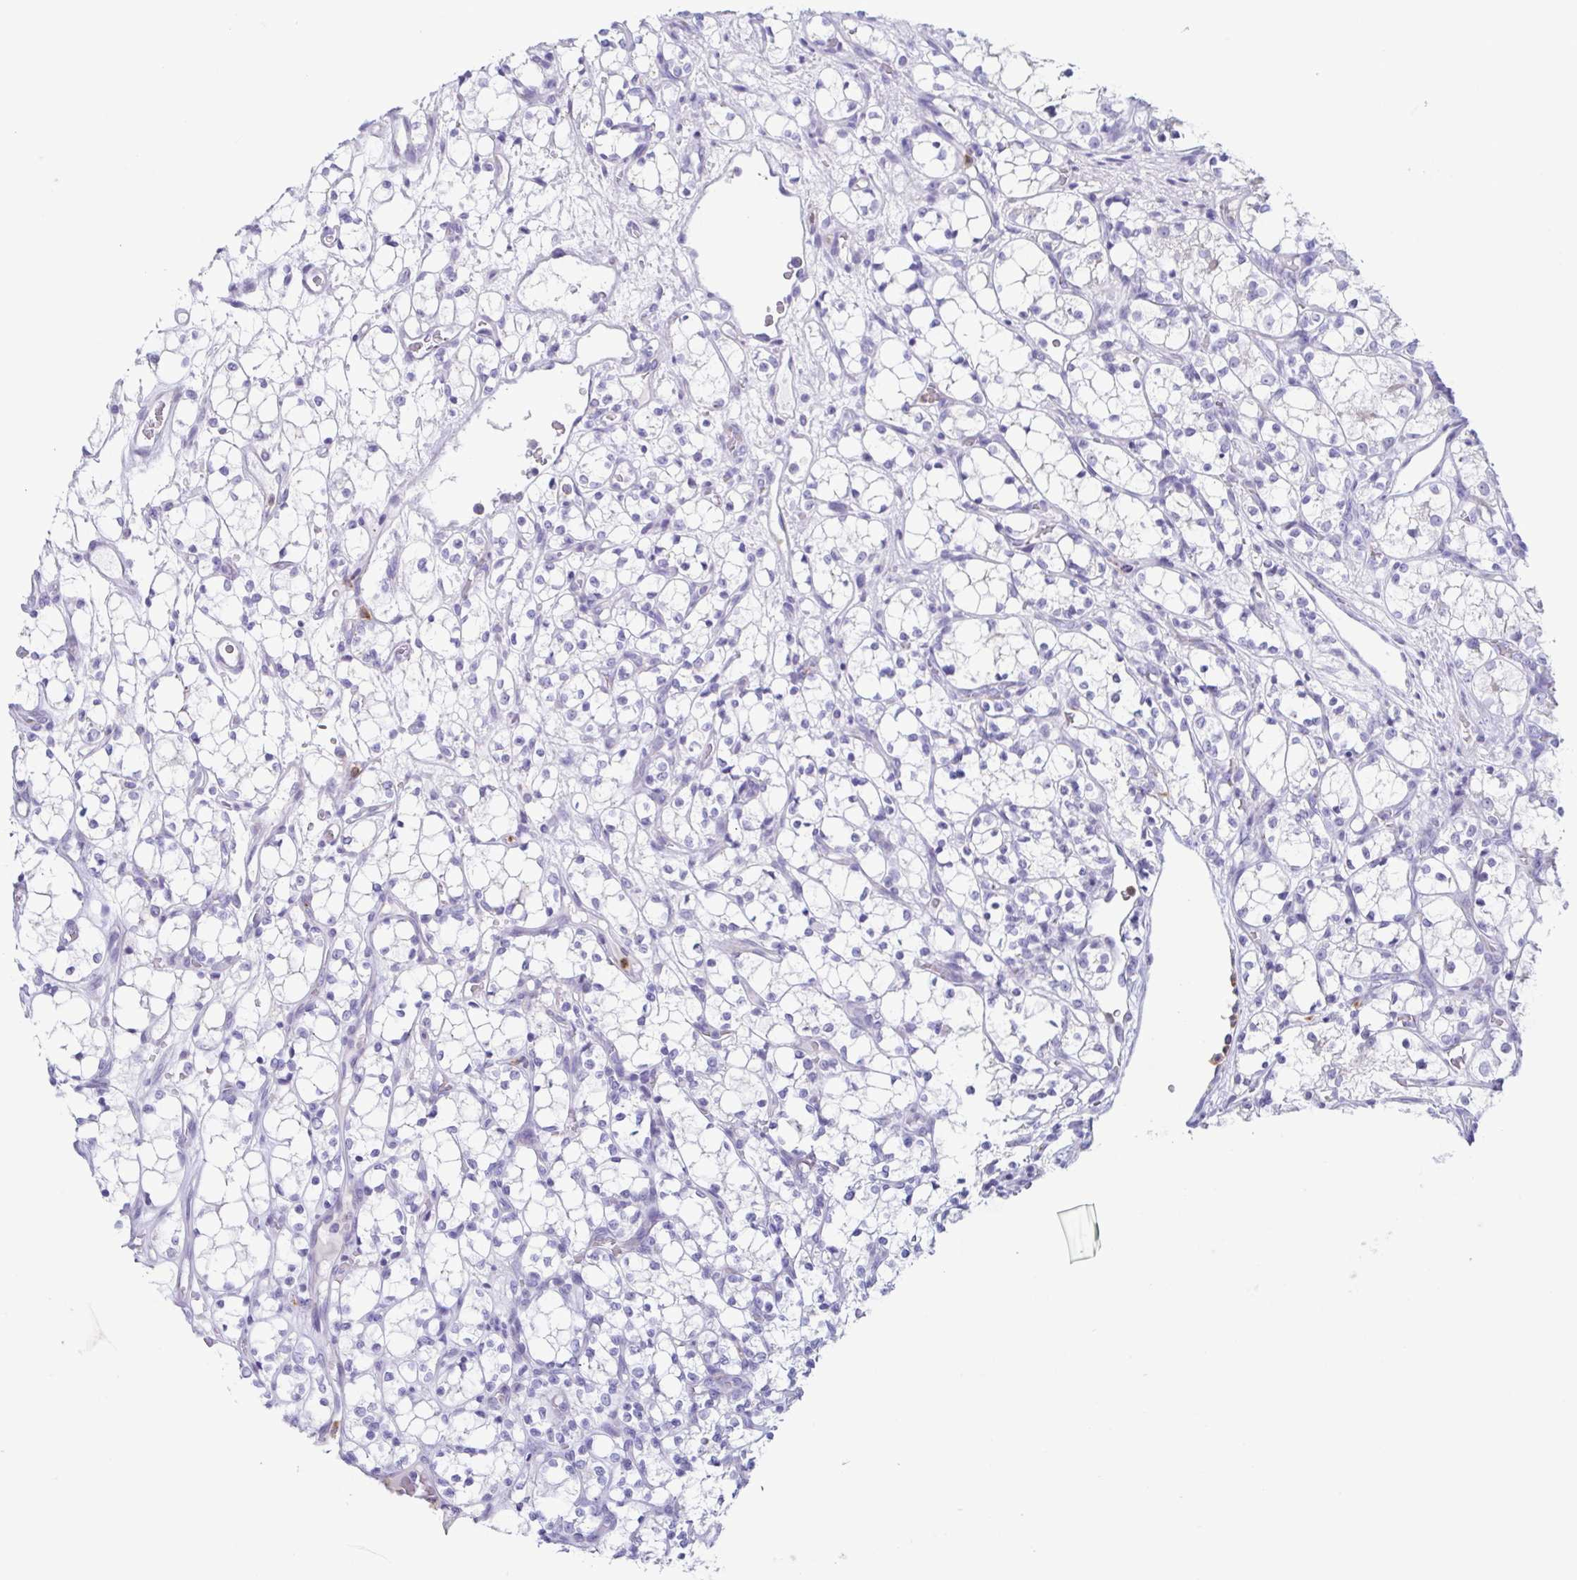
{"staining": {"intensity": "negative", "quantity": "none", "location": "none"}, "tissue": "renal cancer", "cell_type": "Tumor cells", "image_type": "cancer", "snomed": [{"axis": "morphology", "description": "Adenocarcinoma, NOS"}, {"axis": "topography", "description": "Kidney"}], "caption": "A high-resolution histopathology image shows immunohistochemistry staining of renal adenocarcinoma, which reveals no significant staining in tumor cells.", "gene": "AZU1", "patient": {"sex": "female", "age": 69}}